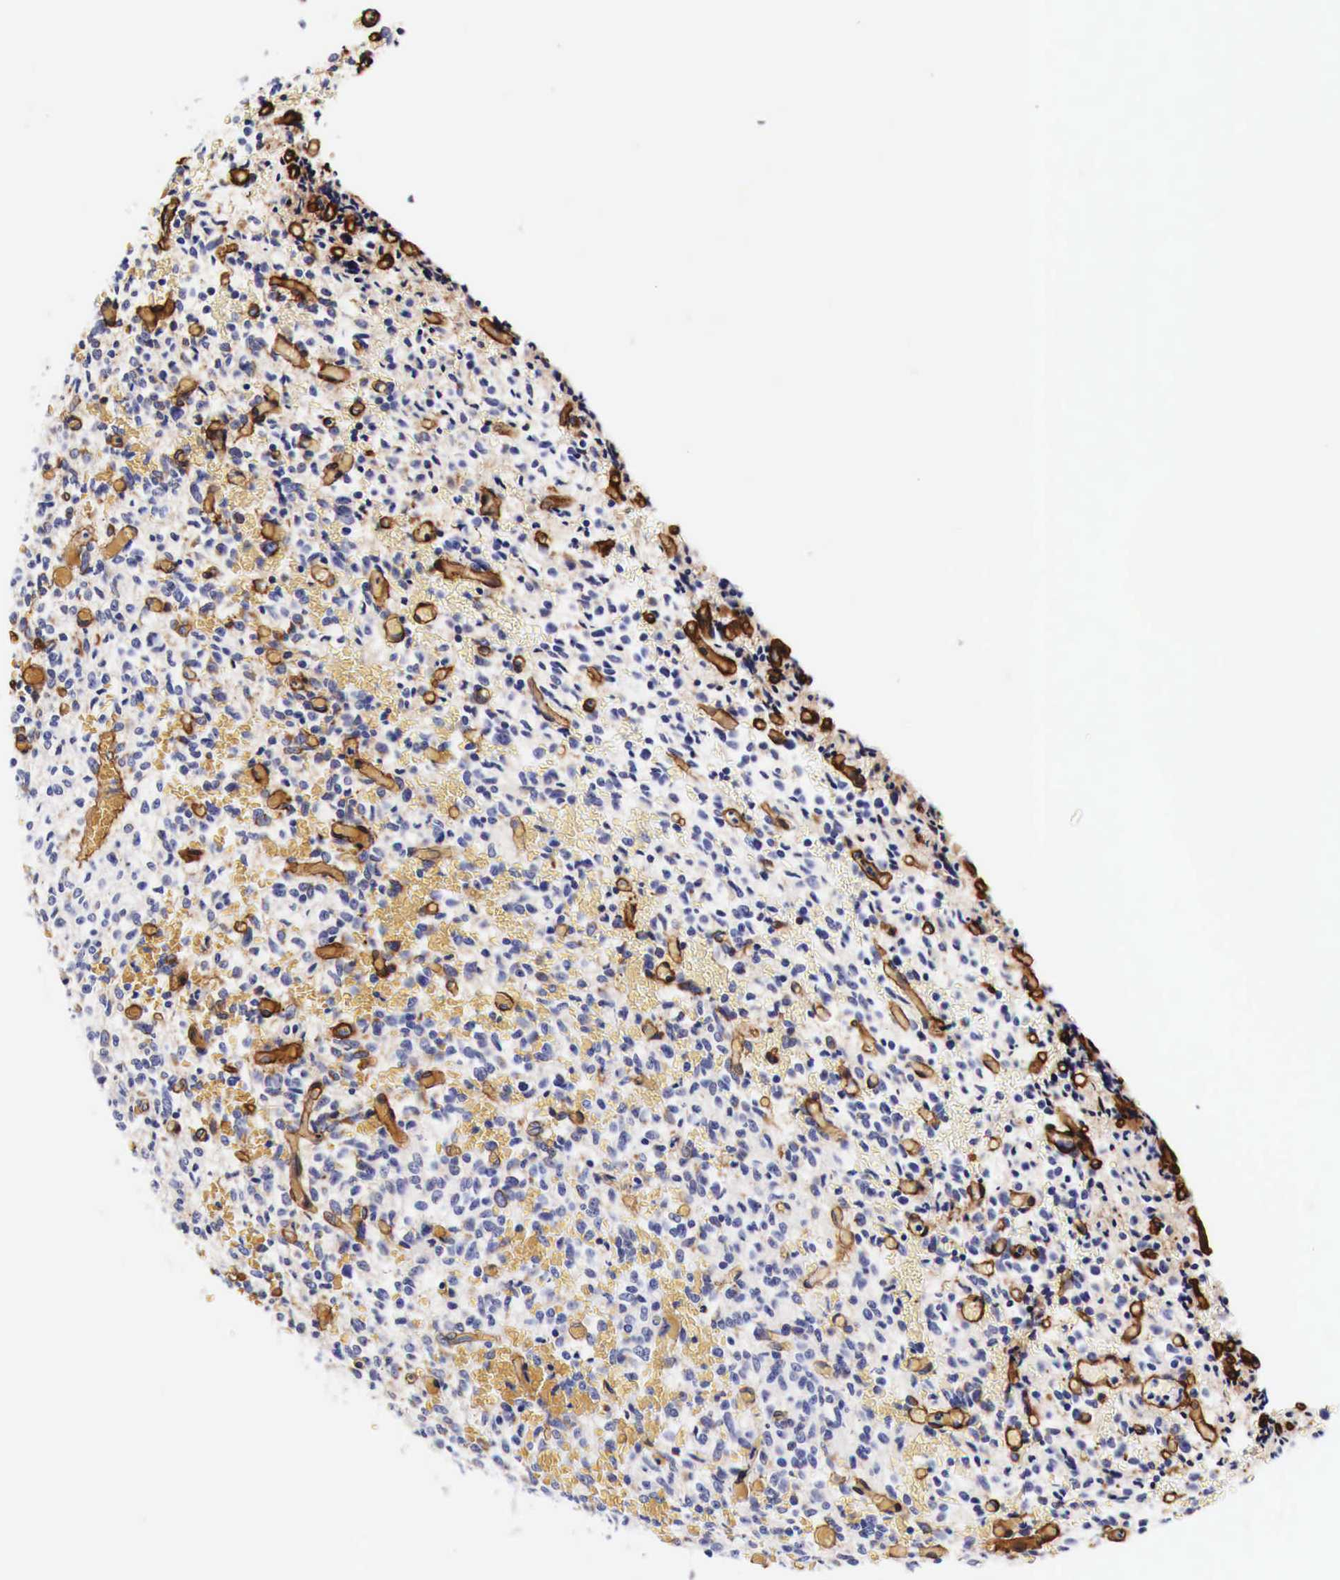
{"staining": {"intensity": "negative", "quantity": "none", "location": "none"}, "tissue": "glioma", "cell_type": "Tumor cells", "image_type": "cancer", "snomed": [{"axis": "morphology", "description": "Glioma, malignant, High grade"}, {"axis": "topography", "description": "Brain"}], "caption": "Immunohistochemical staining of high-grade glioma (malignant) demonstrates no significant positivity in tumor cells. (DAB (3,3'-diaminobenzidine) IHC, high magnification).", "gene": "LAMB2", "patient": {"sex": "male", "age": 56}}